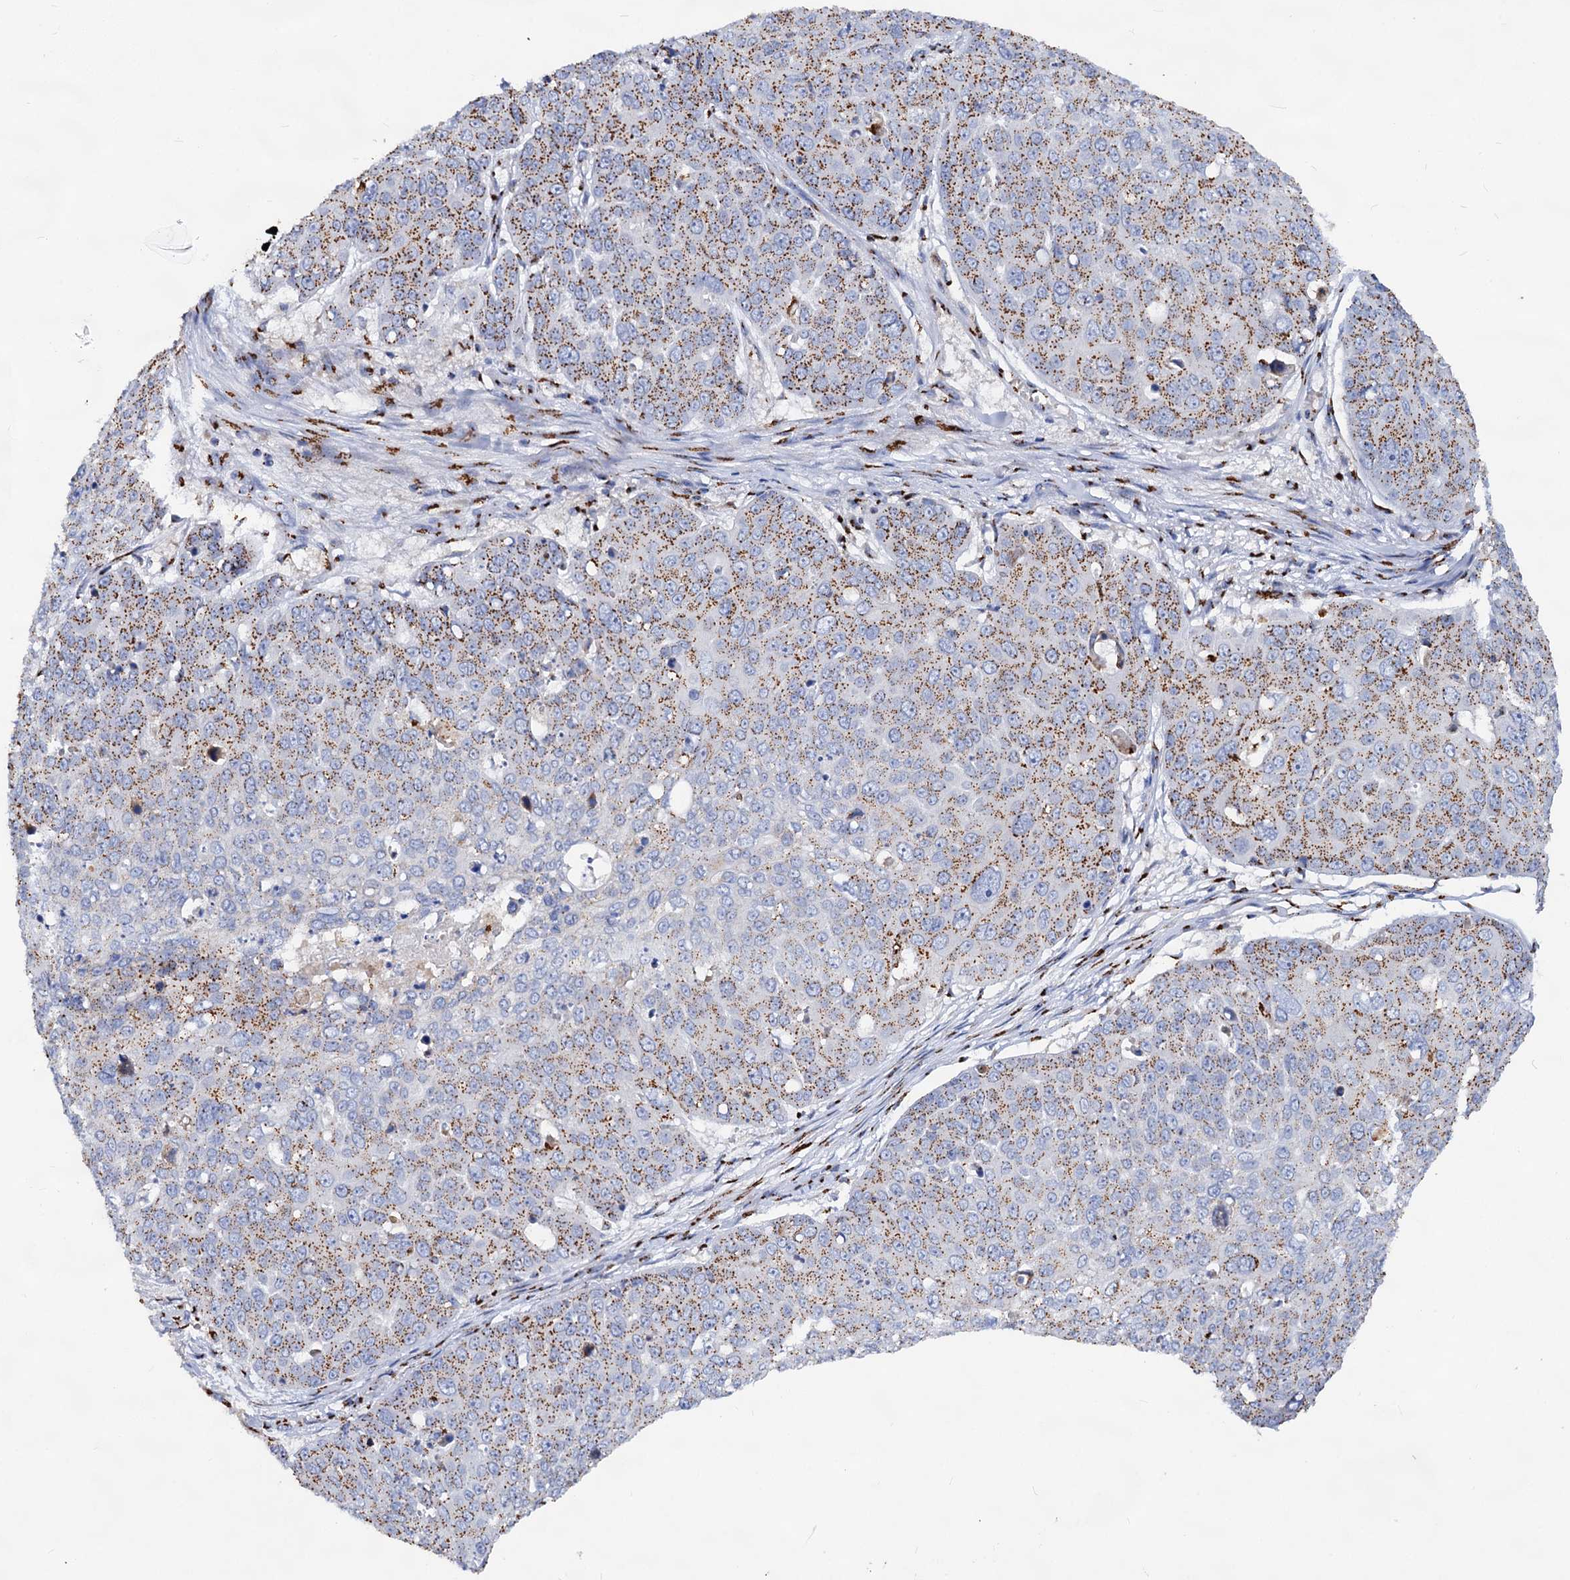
{"staining": {"intensity": "moderate", "quantity": ">75%", "location": "cytoplasmic/membranous"}, "tissue": "skin cancer", "cell_type": "Tumor cells", "image_type": "cancer", "snomed": [{"axis": "morphology", "description": "Squamous cell carcinoma, NOS"}, {"axis": "topography", "description": "Skin"}], "caption": "Immunohistochemistry (IHC) histopathology image of skin squamous cell carcinoma stained for a protein (brown), which reveals medium levels of moderate cytoplasmic/membranous expression in approximately >75% of tumor cells.", "gene": "TM9SF3", "patient": {"sex": "male", "age": 71}}